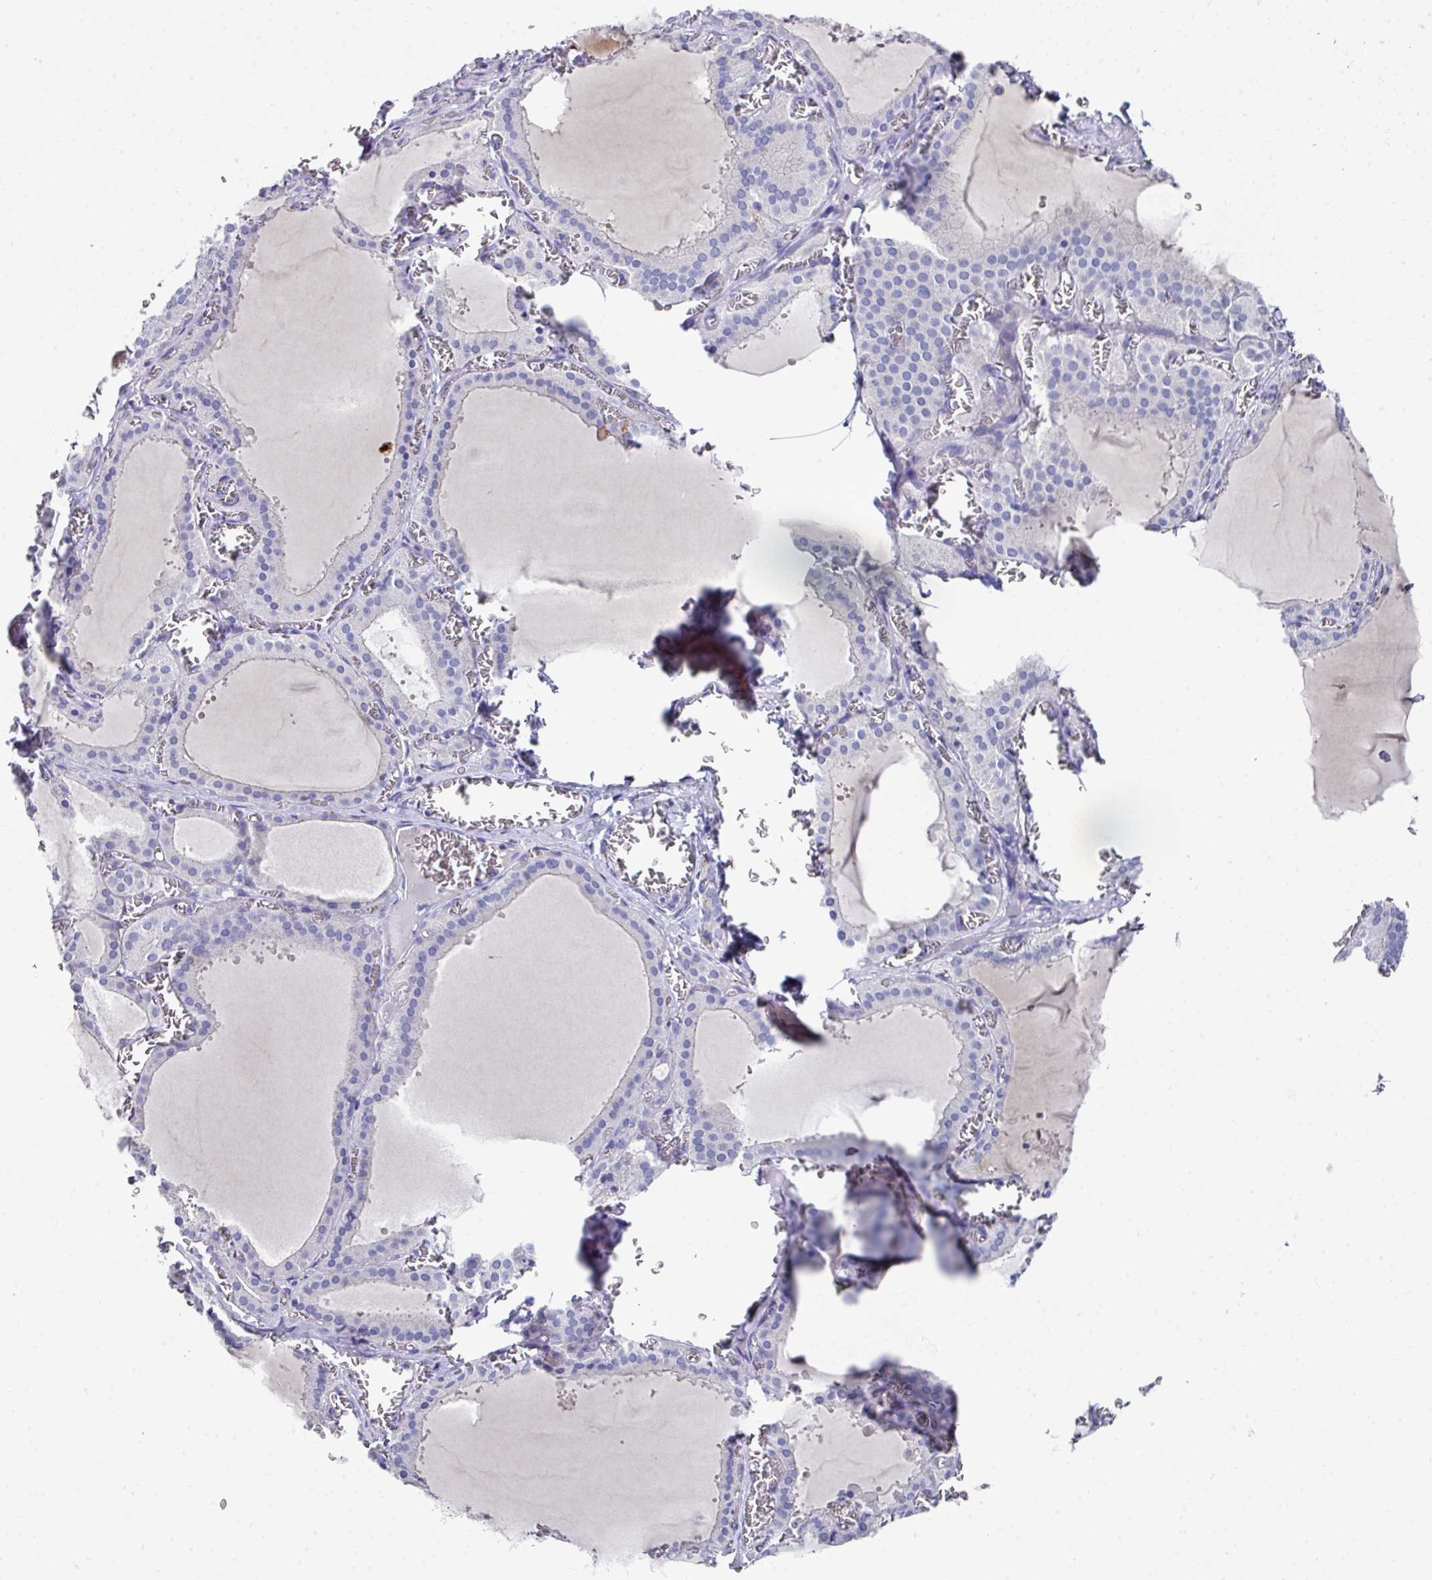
{"staining": {"intensity": "negative", "quantity": "none", "location": "none"}, "tissue": "thyroid gland", "cell_type": "Glandular cells", "image_type": "normal", "snomed": [{"axis": "morphology", "description": "Normal tissue, NOS"}, {"axis": "topography", "description": "Thyroid gland"}], "caption": "Thyroid gland stained for a protein using IHC shows no positivity glandular cells.", "gene": "CLDN1", "patient": {"sex": "female", "age": 30}}